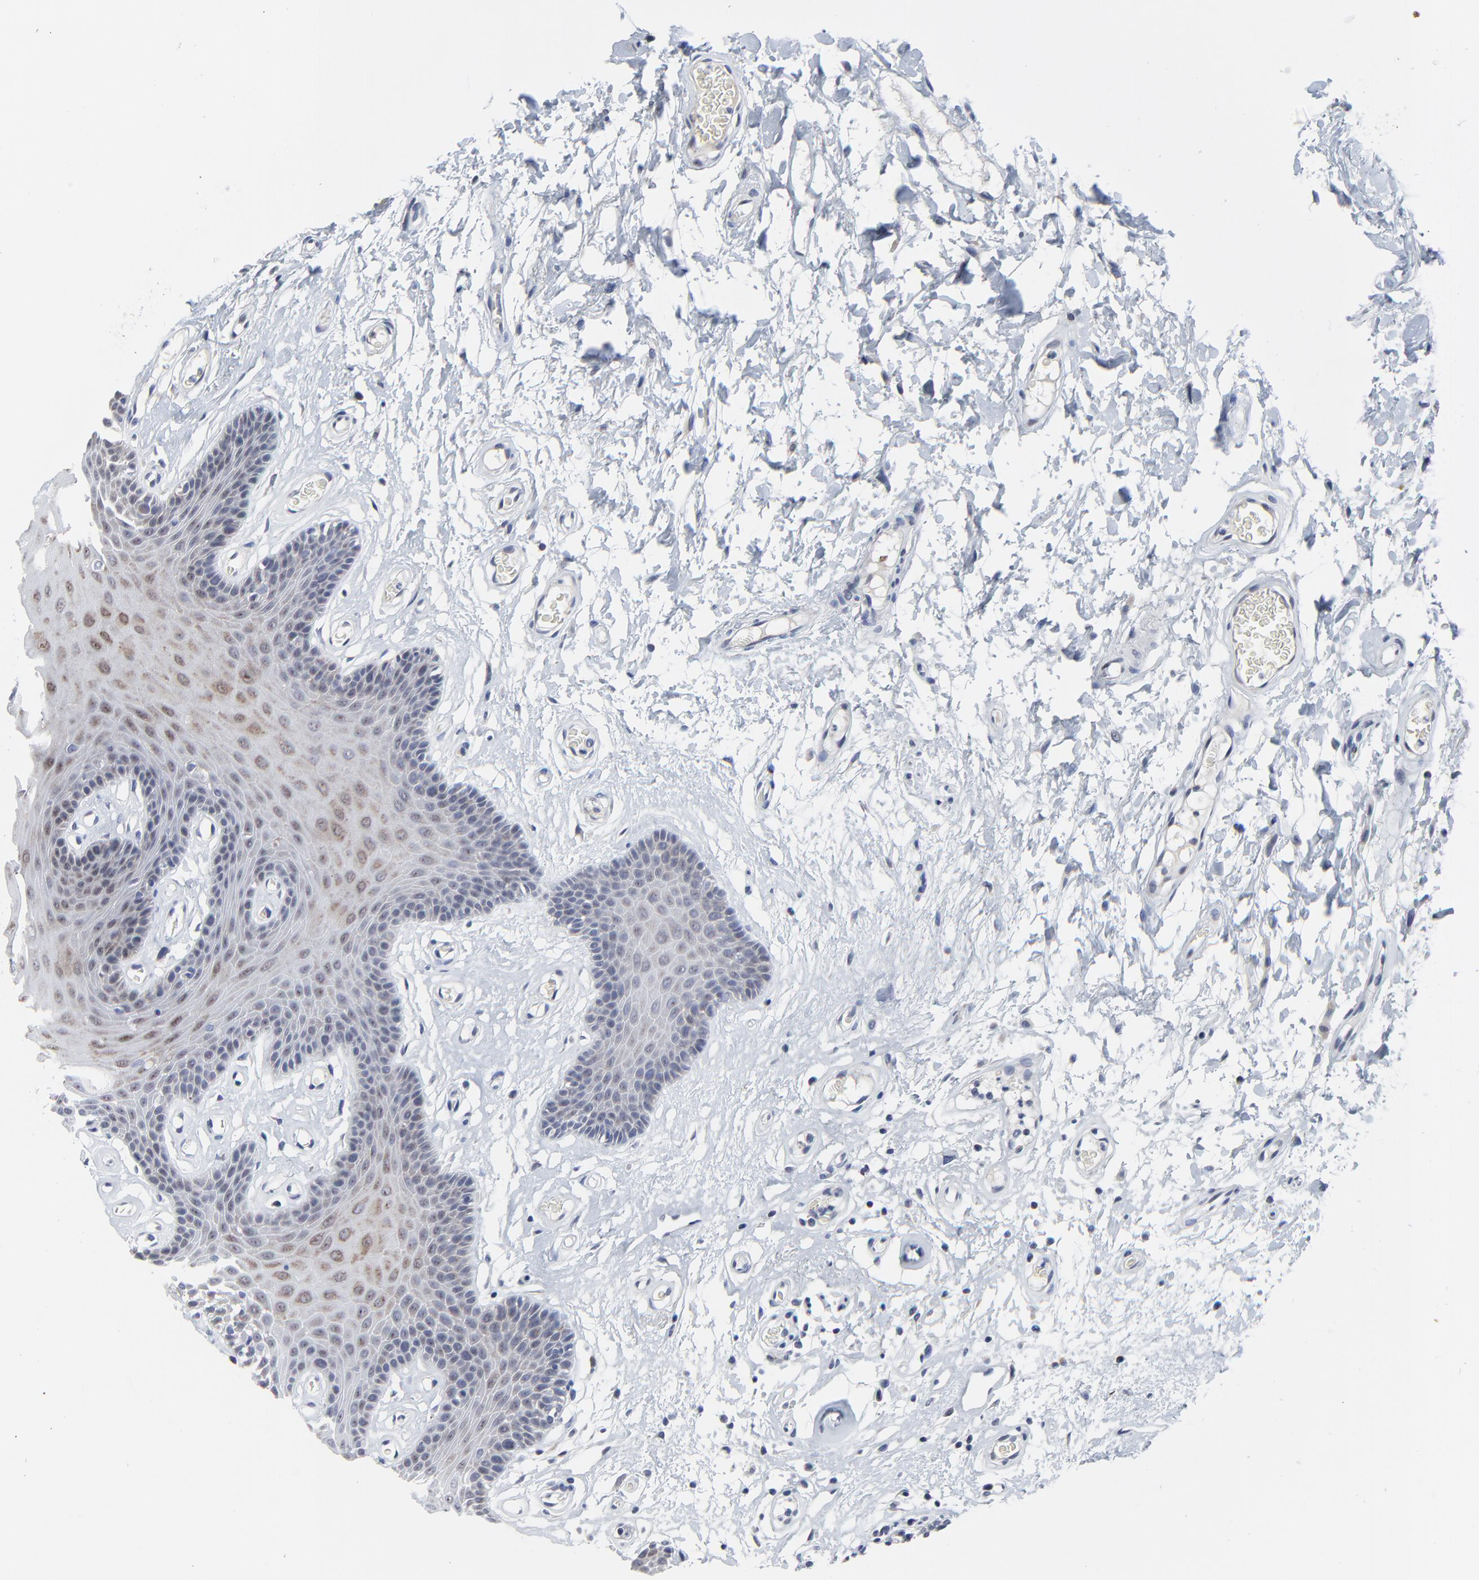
{"staining": {"intensity": "moderate", "quantity": "25%-75%", "location": "cytoplasmic/membranous,nuclear"}, "tissue": "oral mucosa", "cell_type": "Squamous epithelial cells", "image_type": "normal", "snomed": [{"axis": "morphology", "description": "Normal tissue, NOS"}, {"axis": "morphology", "description": "Squamous cell carcinoma, NOS"}, {"axis": "topography", "description": "Skeletal muscle"}, {"axis": "topography", "description": "Oral tissue"}, {"axis": "topography", "description": "Head-Neck"}], "caption": "This photomicrograph demonstrates normal oral mucosa stained with immunohistochemistry (IHC) to label a protein in brown. The cytoplasmic/membranous,nuclear of squamous epithelial cells show moderate positivity for the protein. Nuclei are counter-stained blue.", "gene": "NLGN3", "patient": {"sex": "male", "age": 71}}